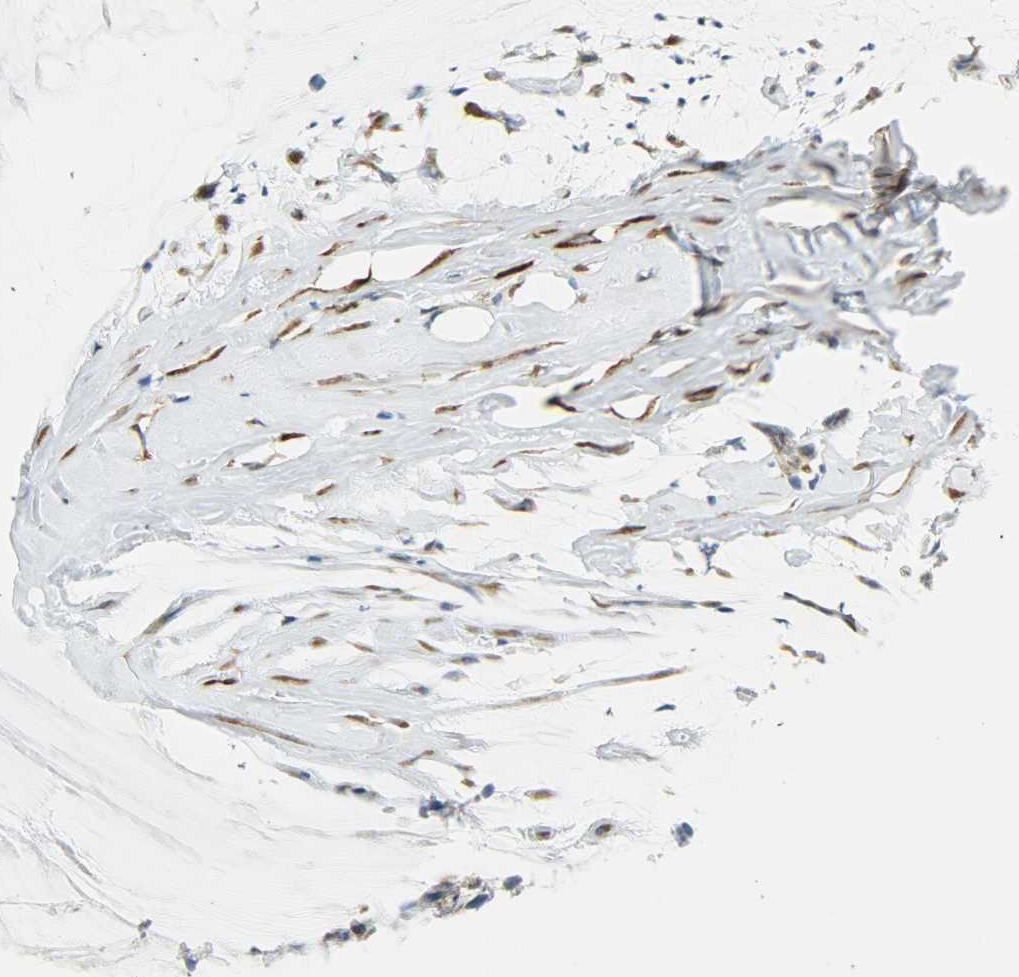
{"staining": {"intensity": "negative", "quantity": "none", "location": "none"}, "tissue": "ovarian cancer", "cell_type": "Tumor cells", "image_type": "cancer", "snomed": [{"axis": "morphology", "description": "Cystadenocarcinoma, mucinous, NOS"}, {"axis": "topography", "description": "Ovary"}], "caption": "A micrograph of mucinous cystadenocarcinoma (ovarian) stained for a protein exhibits no brown staining in tumor cells.", "gene": "PKD2", "patient": {"sex": "female", "age": 39}}